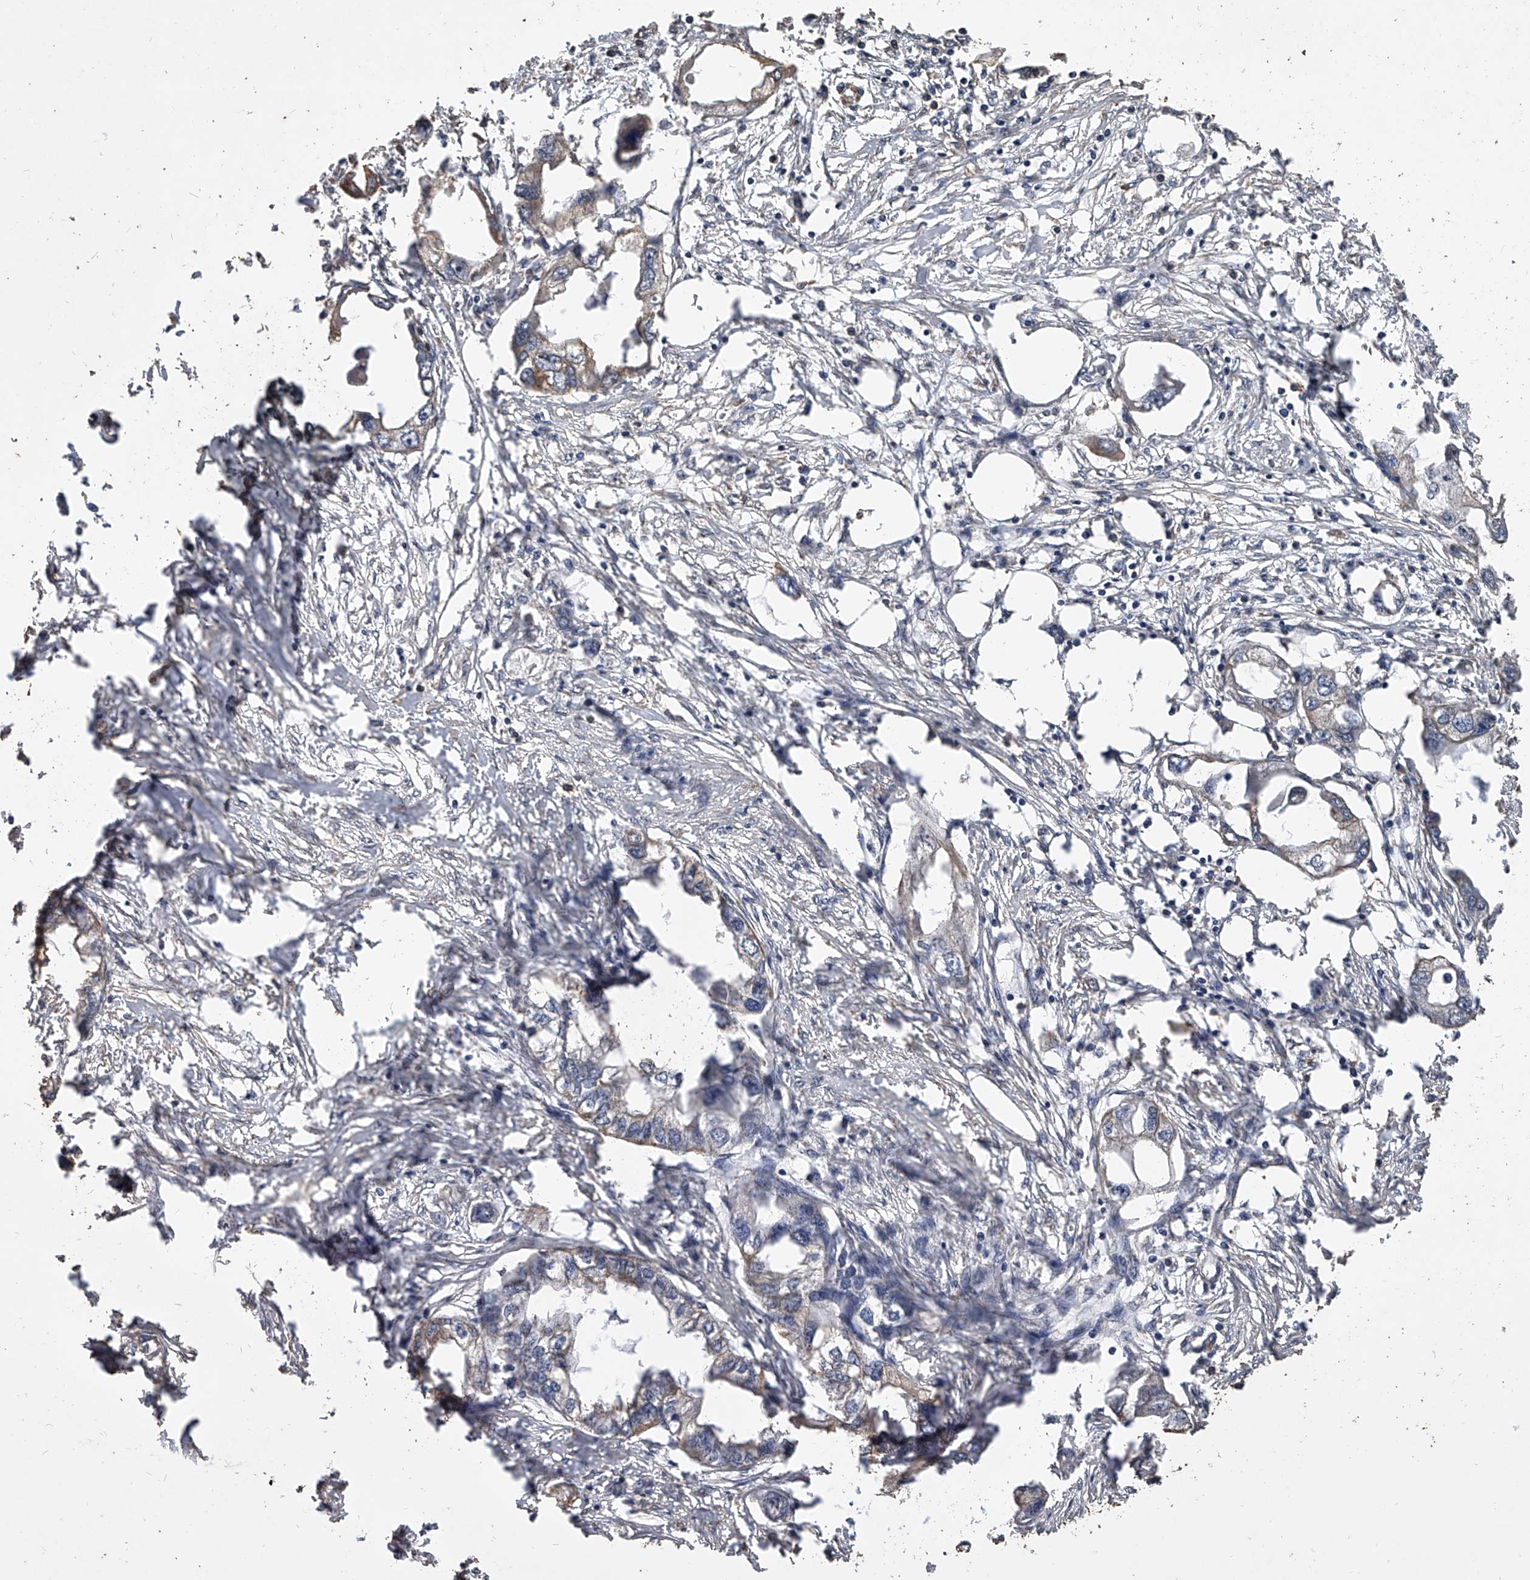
{"staining": {"intensity": "moderate", "quantity": "<25%", "location": "cytoplasmic/membranous"}, "tissue": "endometrial cancer", "cell_type": "Tumor cells", "image_type": "cancer", "snomed": [{"axis": "morphology", "description": "Adenocarcinoma, NOS"}, {"axis": "morphology", "description": "Adenocarcinoma, metastatic, NOS"}, {"axis": "topography", "description": "Adipose tissue"}, {"axis": "topography", "description": "Endometrium"}], "caption": "Moderate cytoplasmic/membranous staining is seen in approximately <25% of tumor cells in endometrial cancer (metastatic adenocarcinoma). (Stains: DAB (3,3'-diaminobenzidine) in brown, nuclei in blue, Microscopy: brightfield microscopy at high magnification).", "gene": "MRPL28", "patient": {"sex": "female", "age": 67}}